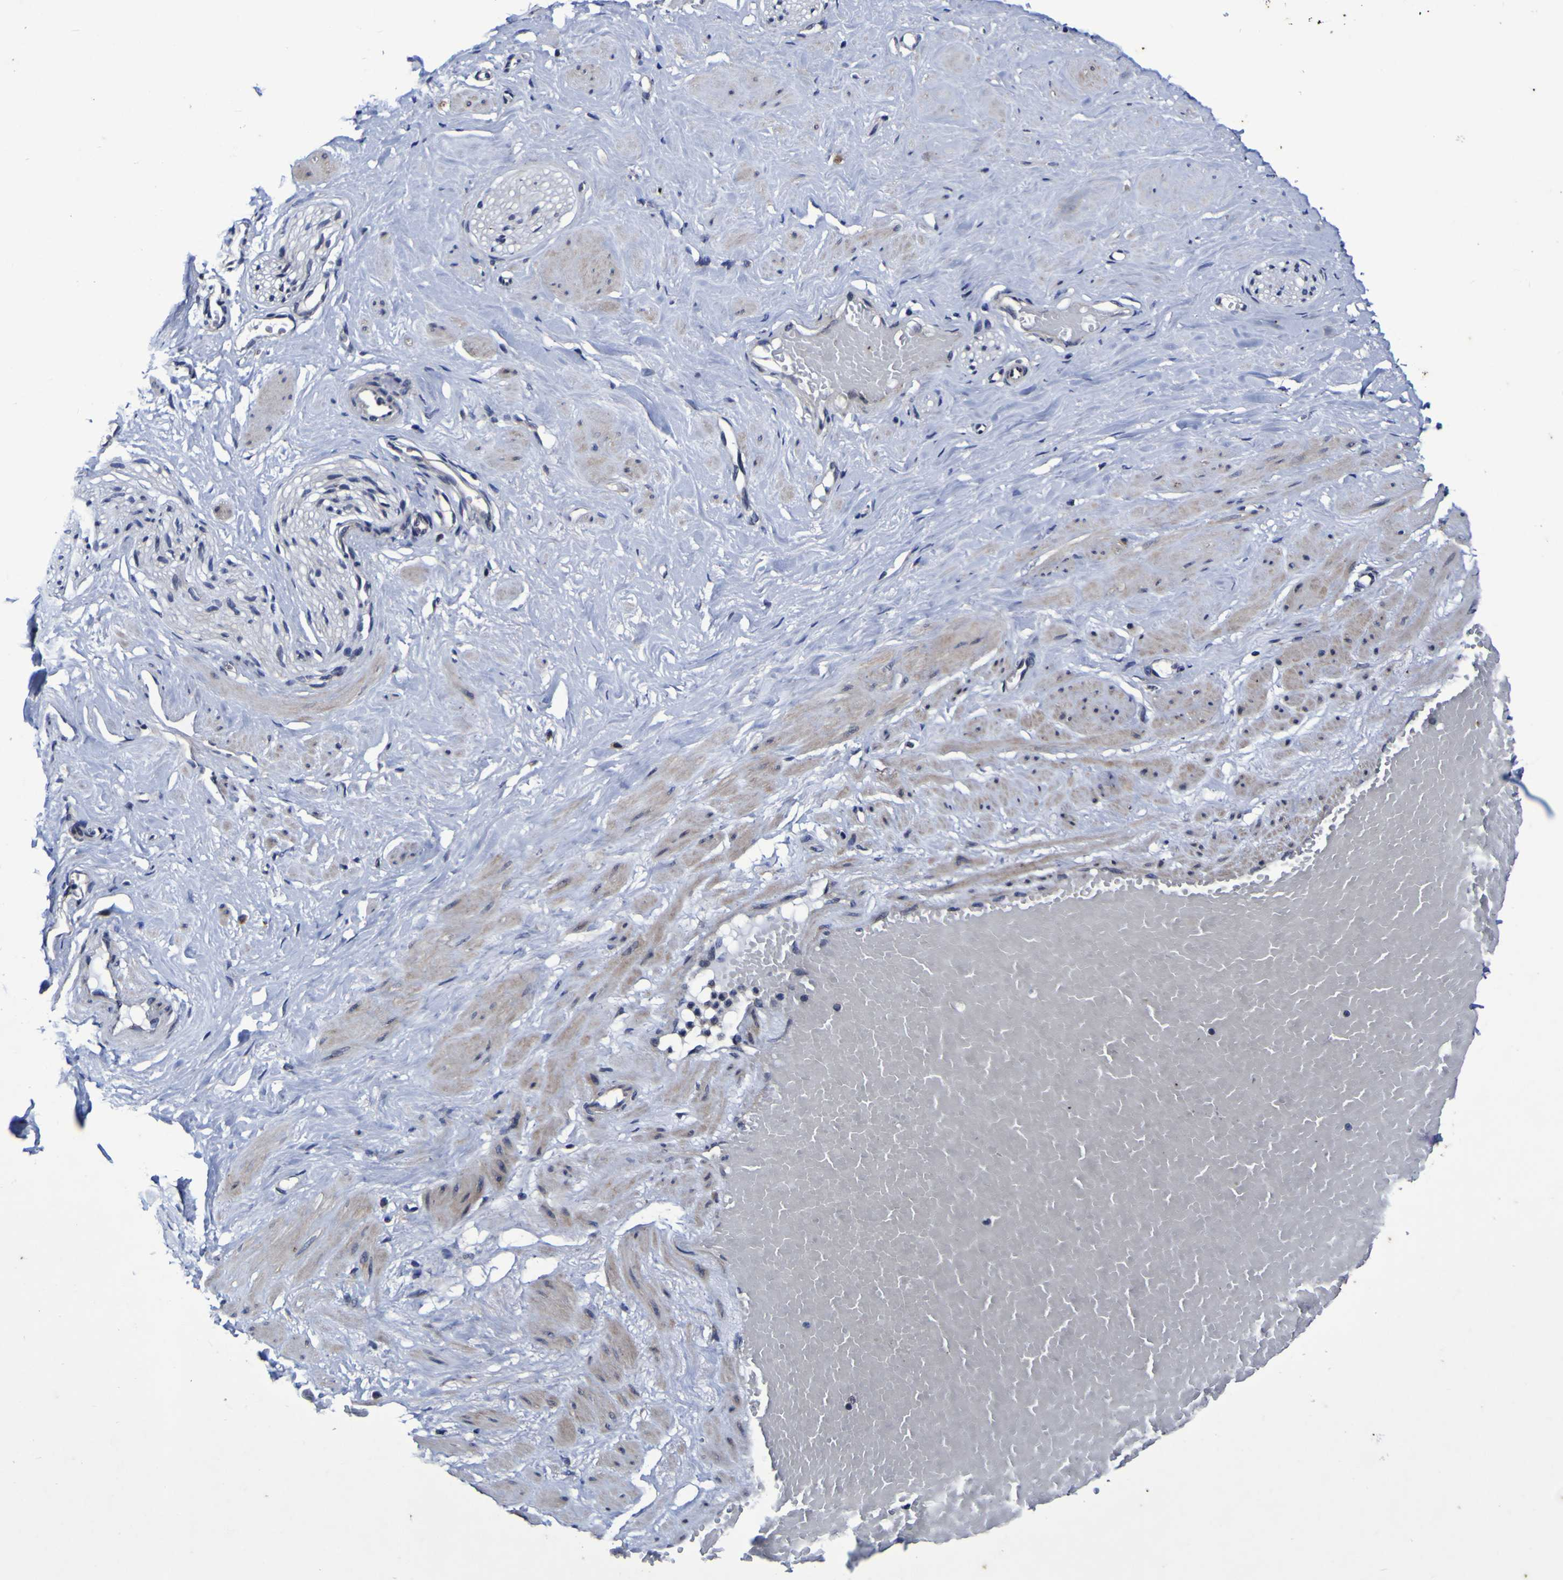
{"staining": {"intensity": "negative", "quantity": "none", "location": "none"}, "tissue": "adipose tissue", "cell_type": "Adipocytes", "image_type": "normal", "snomed": [{"axis": "morphology", "description": "Normal tissue, NOS"}, {"axis": "topography", "description": "Soft tissue"}, {"axis": "topography", "description": "Vascular tissue"}], "caption": "Adipocytes are negative for protein expression in benign human adipose tissue. The staining is performed using DAB brown chromogen with nuclei counter-stained in using hematoxylin.", "gene": "P3H1", "patient": {"sex": "female", "age": 35}}